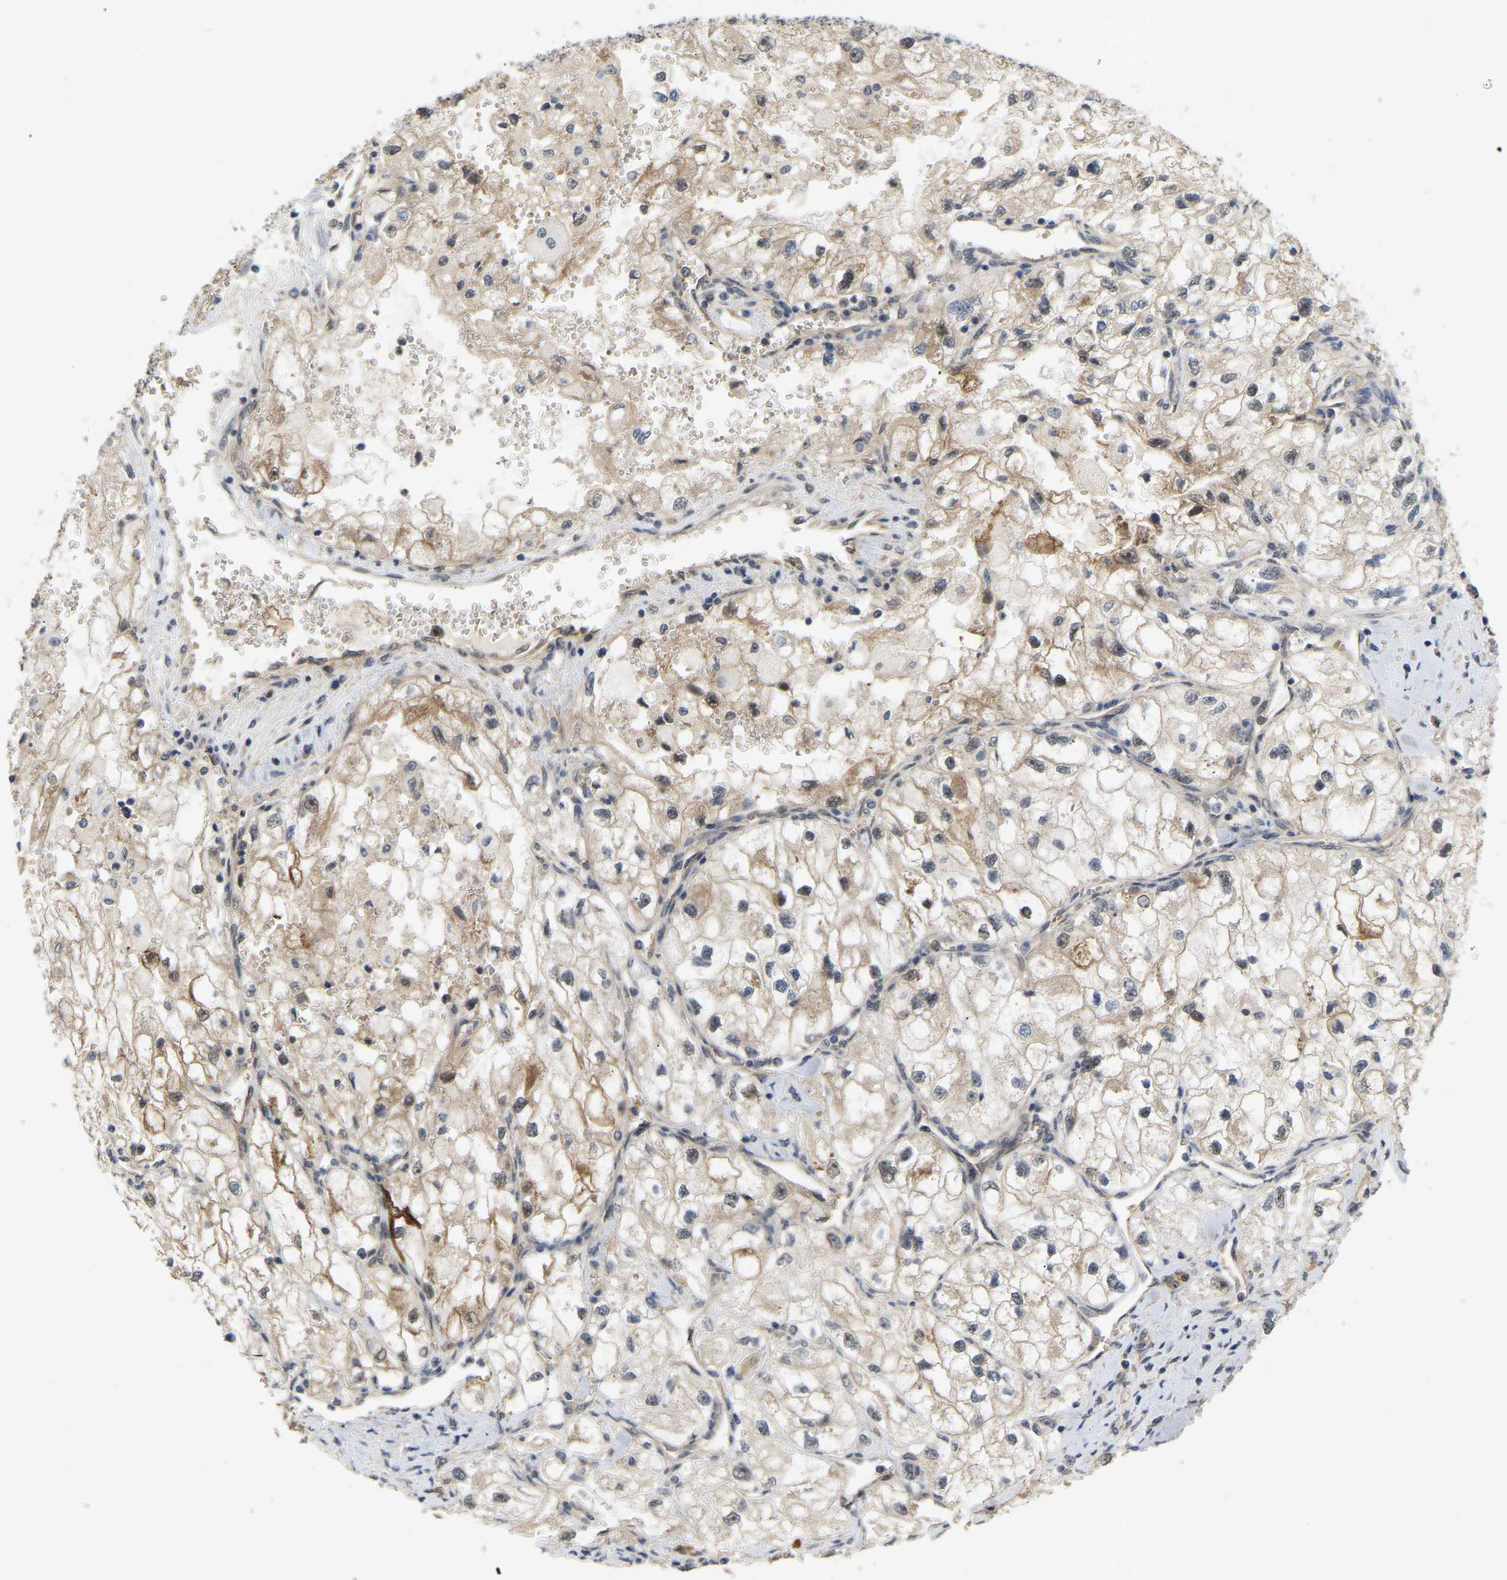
{"staining": {"intensity": "weak", "quantity": "25%-75%", "location": "cytoplasmic/membranous,nuclear"}, "tissue": "renal cancer", "cell_type": "Tumor cells", "image_type": "cancer", "snomed": [{"axis": "morphology", "description": "Adenocarcinoma, NOS"}, {"axis": "topography", "description": "Kidney"}], "caption": "Renal cancer tissue exhibits weak cytoplasmic/membranous and nuclear expression in about 25%-75% of tumor cells", "gene": "LIMK2", "patient": {"sex": "female", "age": 70}}